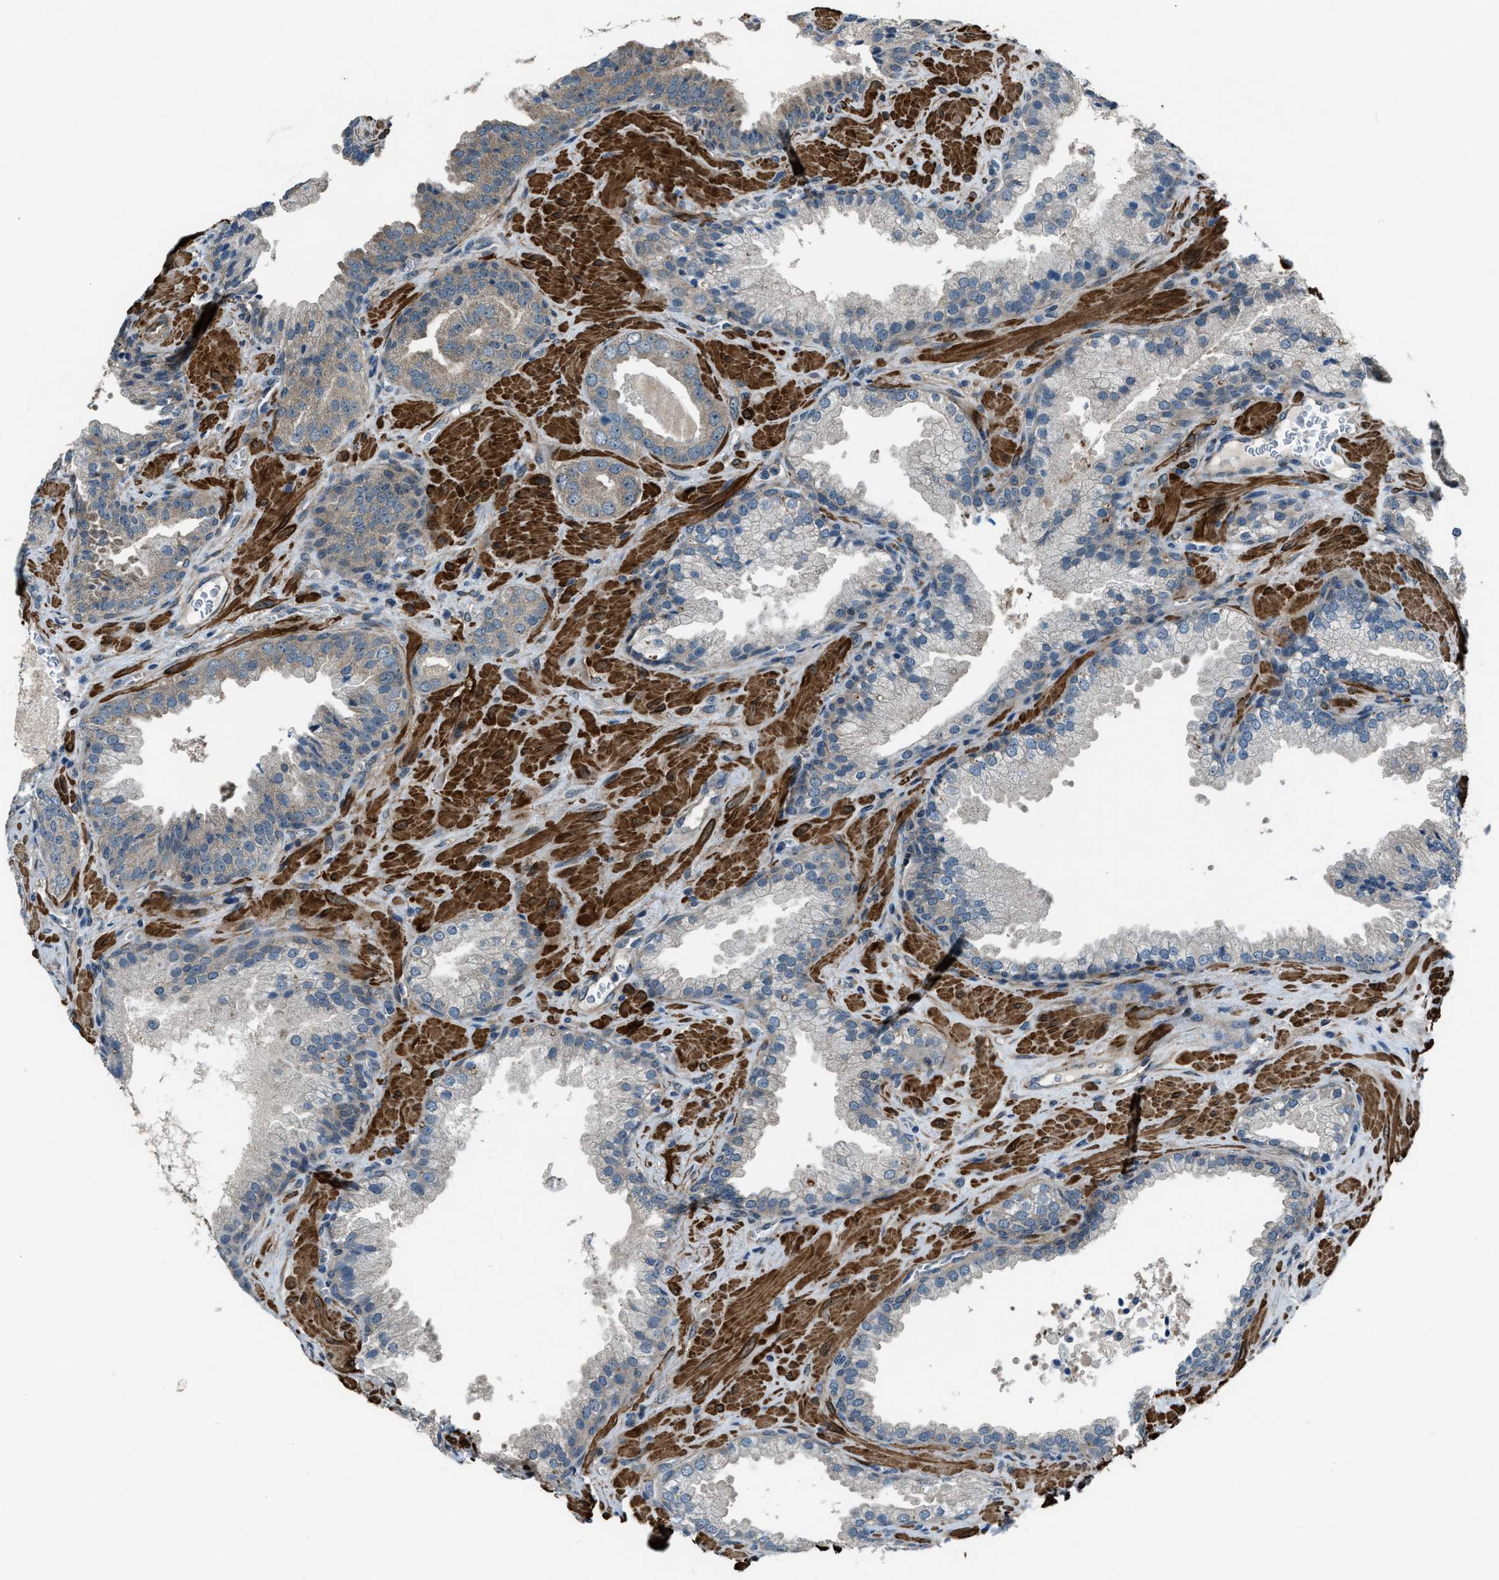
{"staining": {"intensity": "weak", "quantity": "25%-75%", "location": "cytoplasmic/membranous"}, "tissue": "prostate cancer", "cell_type": "Tumor cells", "image_type": "cancer", "snomed": [{"axis": "morphology", "description": "Adenocarcinoma, Low grade"}, {"axis": "topography", "description": "Prostate"}], "caption": "Immunohistochemistry (IHC) micrograph of neoplastic tissue: low-grade adenocarcinoma (prostate) stained using IHC shows low levels of weak protein expression localized specifically in the cytoplasmic/membranous of tumor cells, appearing as a cytoplasmic/membranous brown color.", "gene": "NUDCD3", "patient": {"sex": "male", "age": 71}}